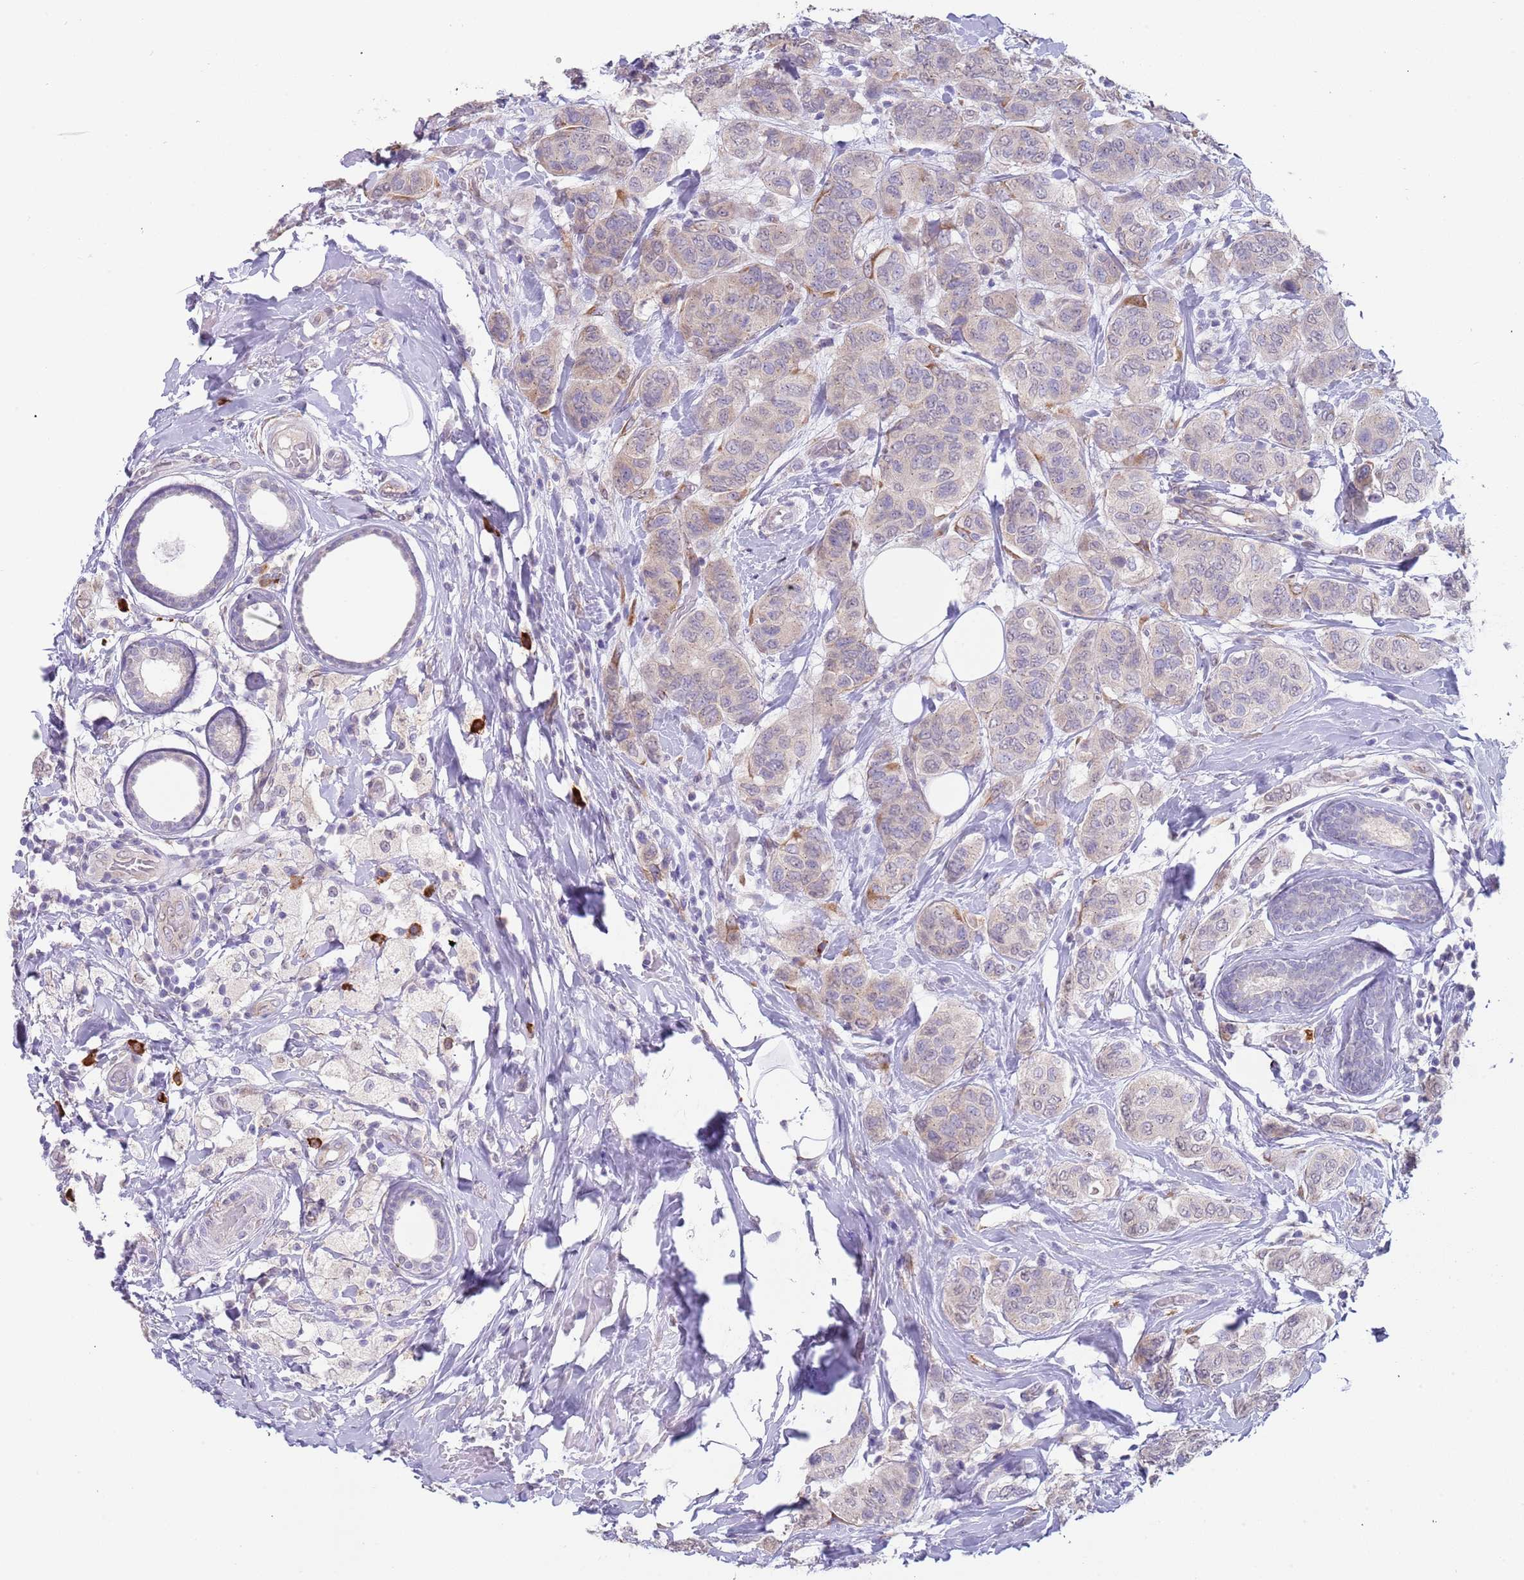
{"staining": {"intensity": "weak", "quantity": "25%-75%", "location": "cytoplasmic/membranous"}, "tissue": "breast cancer", "cell_type": "Tumor cells", "image_type": "cancer", "snomed": [{"axis": "morphology", "description": "Lobular carcinoma"}, {"axis": "topography", "description": "Breast"}], "caption": "Immunohistochemistry (IHC) histopathology image of human breast lobular carcinoma stained for a protein (brown), which shows low levels of weak cytoplasmic/membranous staining in about 25%-75% of tumor cells.", "gene": "TNRC6C", "patient": {"sex": "female", "age": 51}}